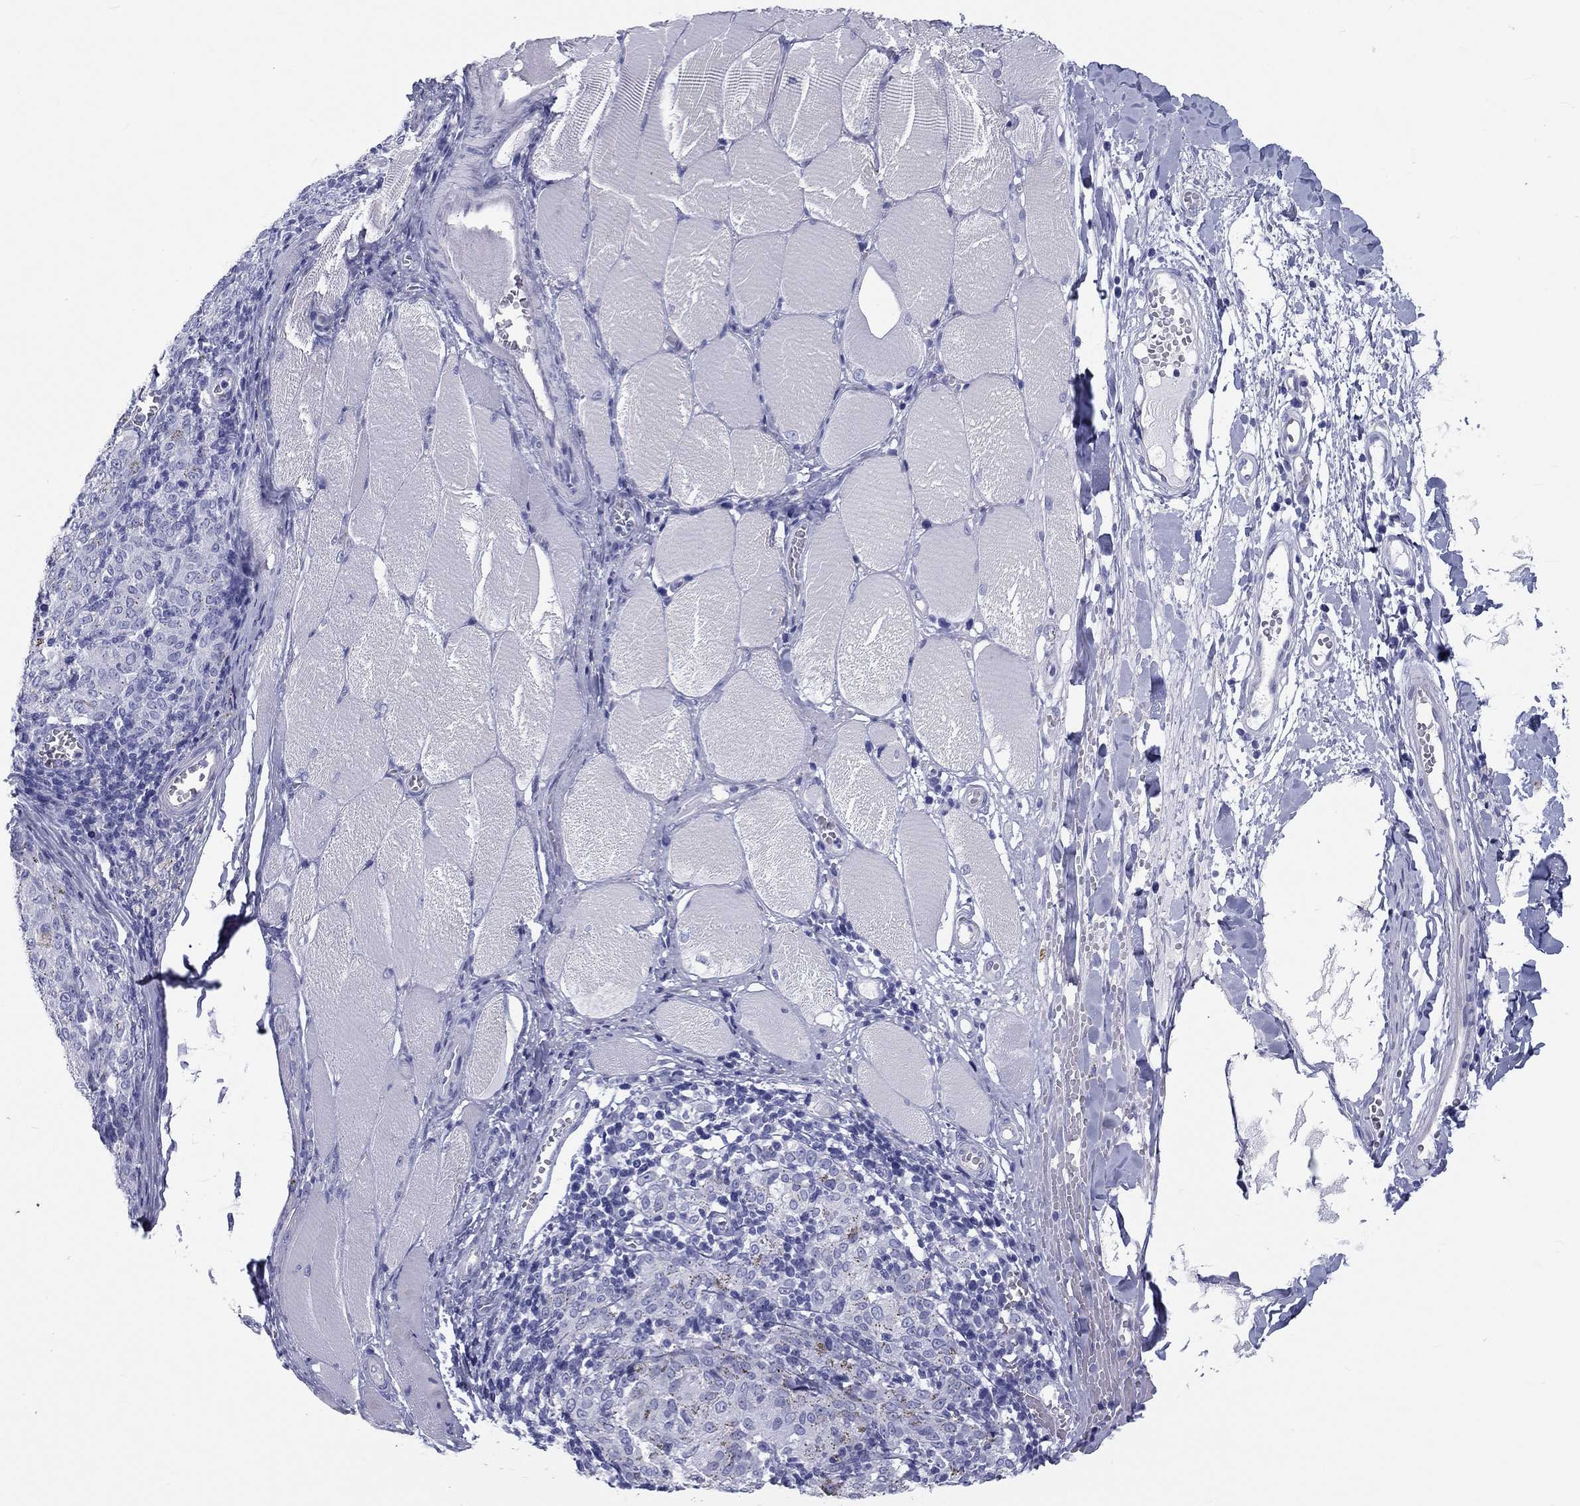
{"staining": {"intensity": "negative", "quantity": "none", "location": "none"}, "tissue": "melanoma", "cell_type": "Tumor cells", "image_type": "cancer", "snomed": [{"axis": "morphology", "description": "Malignant melanoma, NOS"}, {"axis": "topography", "description": "Skin"}], "caption": "Image shows no protein positivity in tumor cells of malignant melanoma tissue. Brightfield microscopy of immunohistochemistry (IHC) stained with DAB (3,3'-diaminobenzidine) (brown) and hematoxylin (blue), captured at high magnification.", "gene": "DNALI1", "patient": {"sex": "female", "age": 72}}